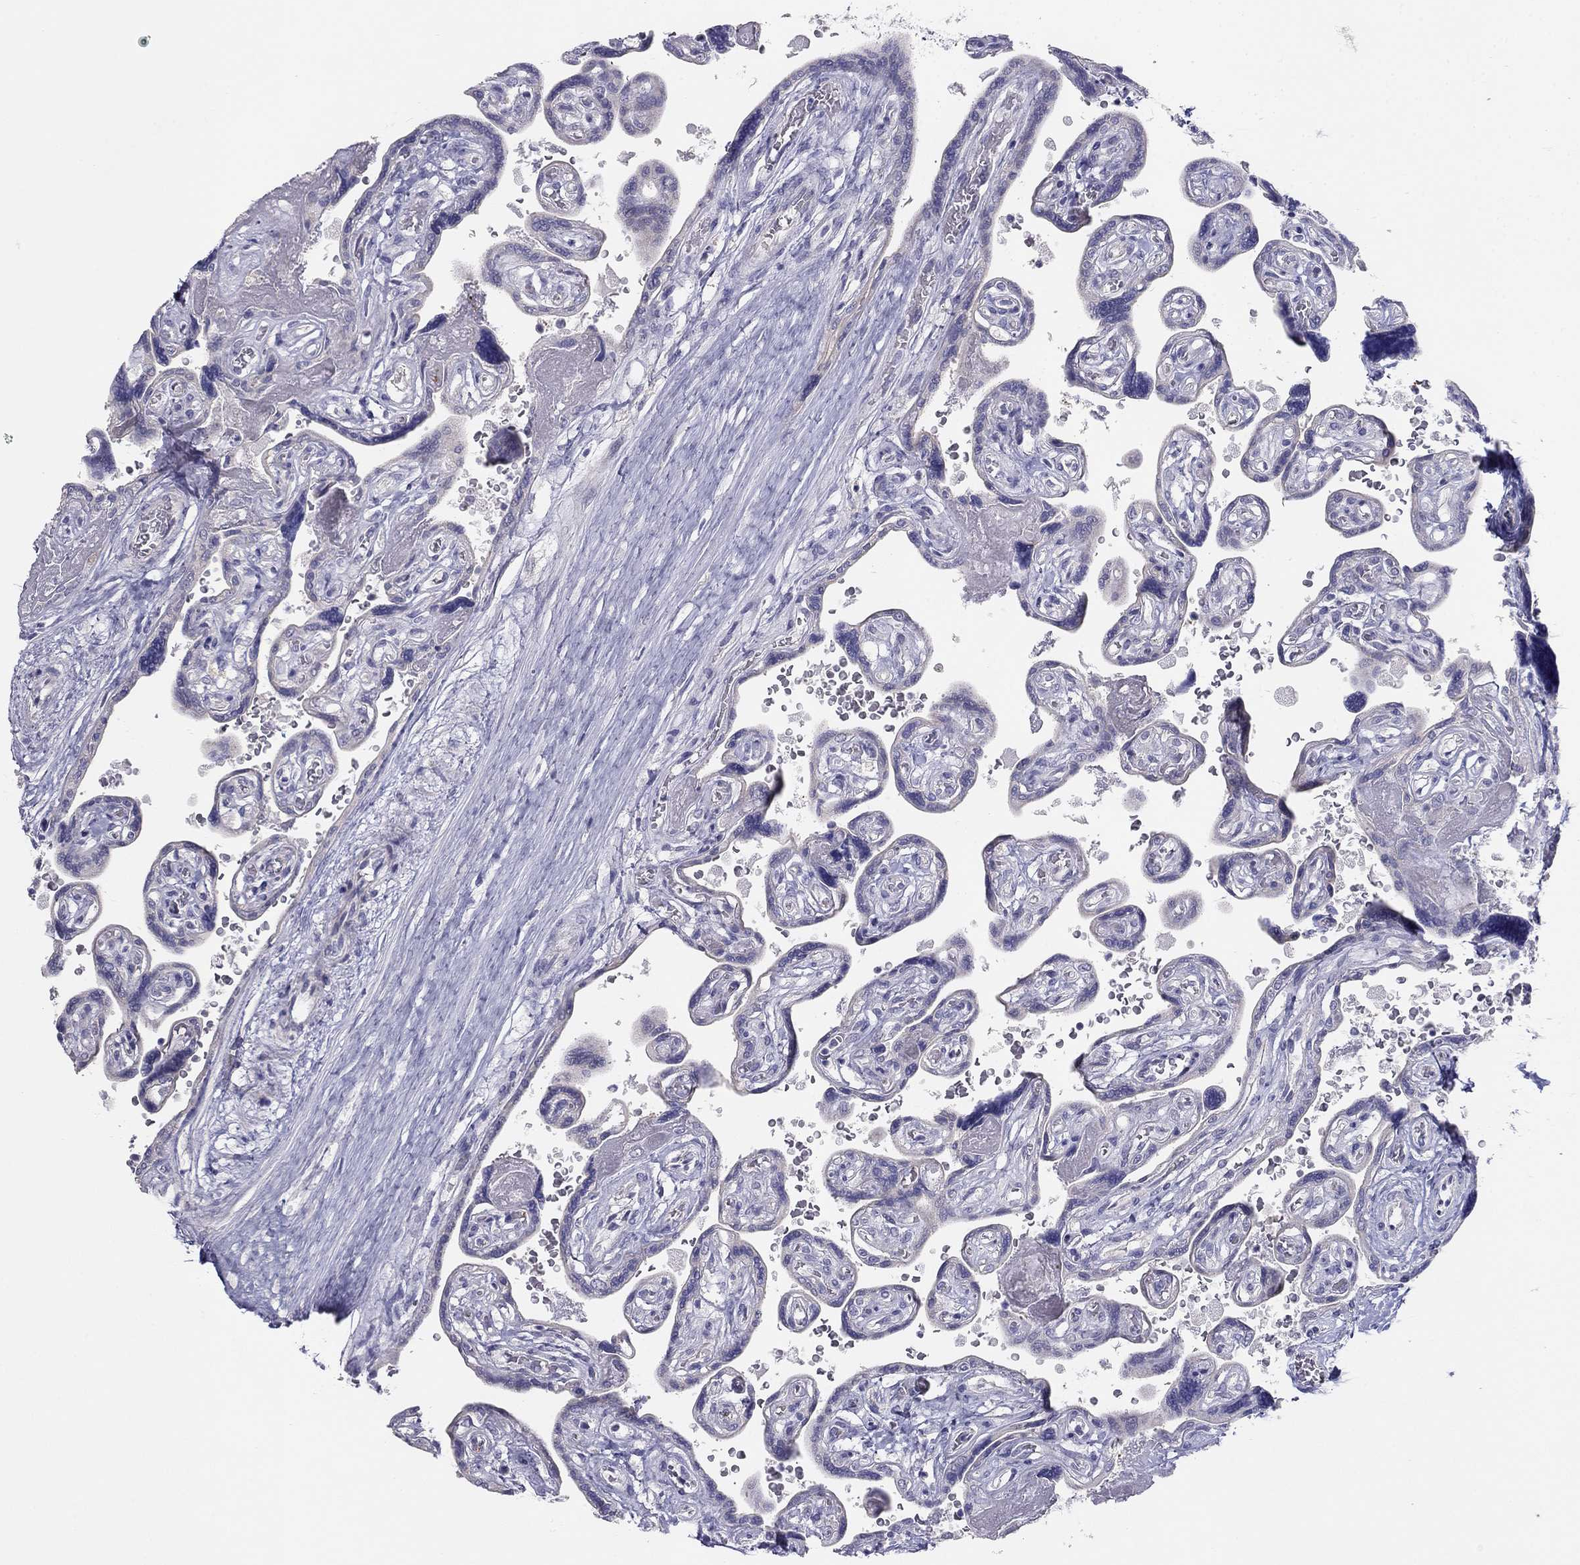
{"staining": {"intensity": "negative", "quantity": "none", "location": "none"}, "tissue": "placenta", "cell_type": "Decidual cells", "image_type": "normal", "snomed": [{"axis": "morphology", "description": "Normal tissue, NOS"}, {"axis": "topography", "description": "Placenta"}], "caption": "Decidual cells show no significant protein expression in benign placenta. The staining is performed using DAB (3,3'-diaminobenzidine) brown chromogen with nuclei counter-stained in using hematoxylin.", "gene": "MGAT4C", "patient": {"sex": "female", "age": 32}}